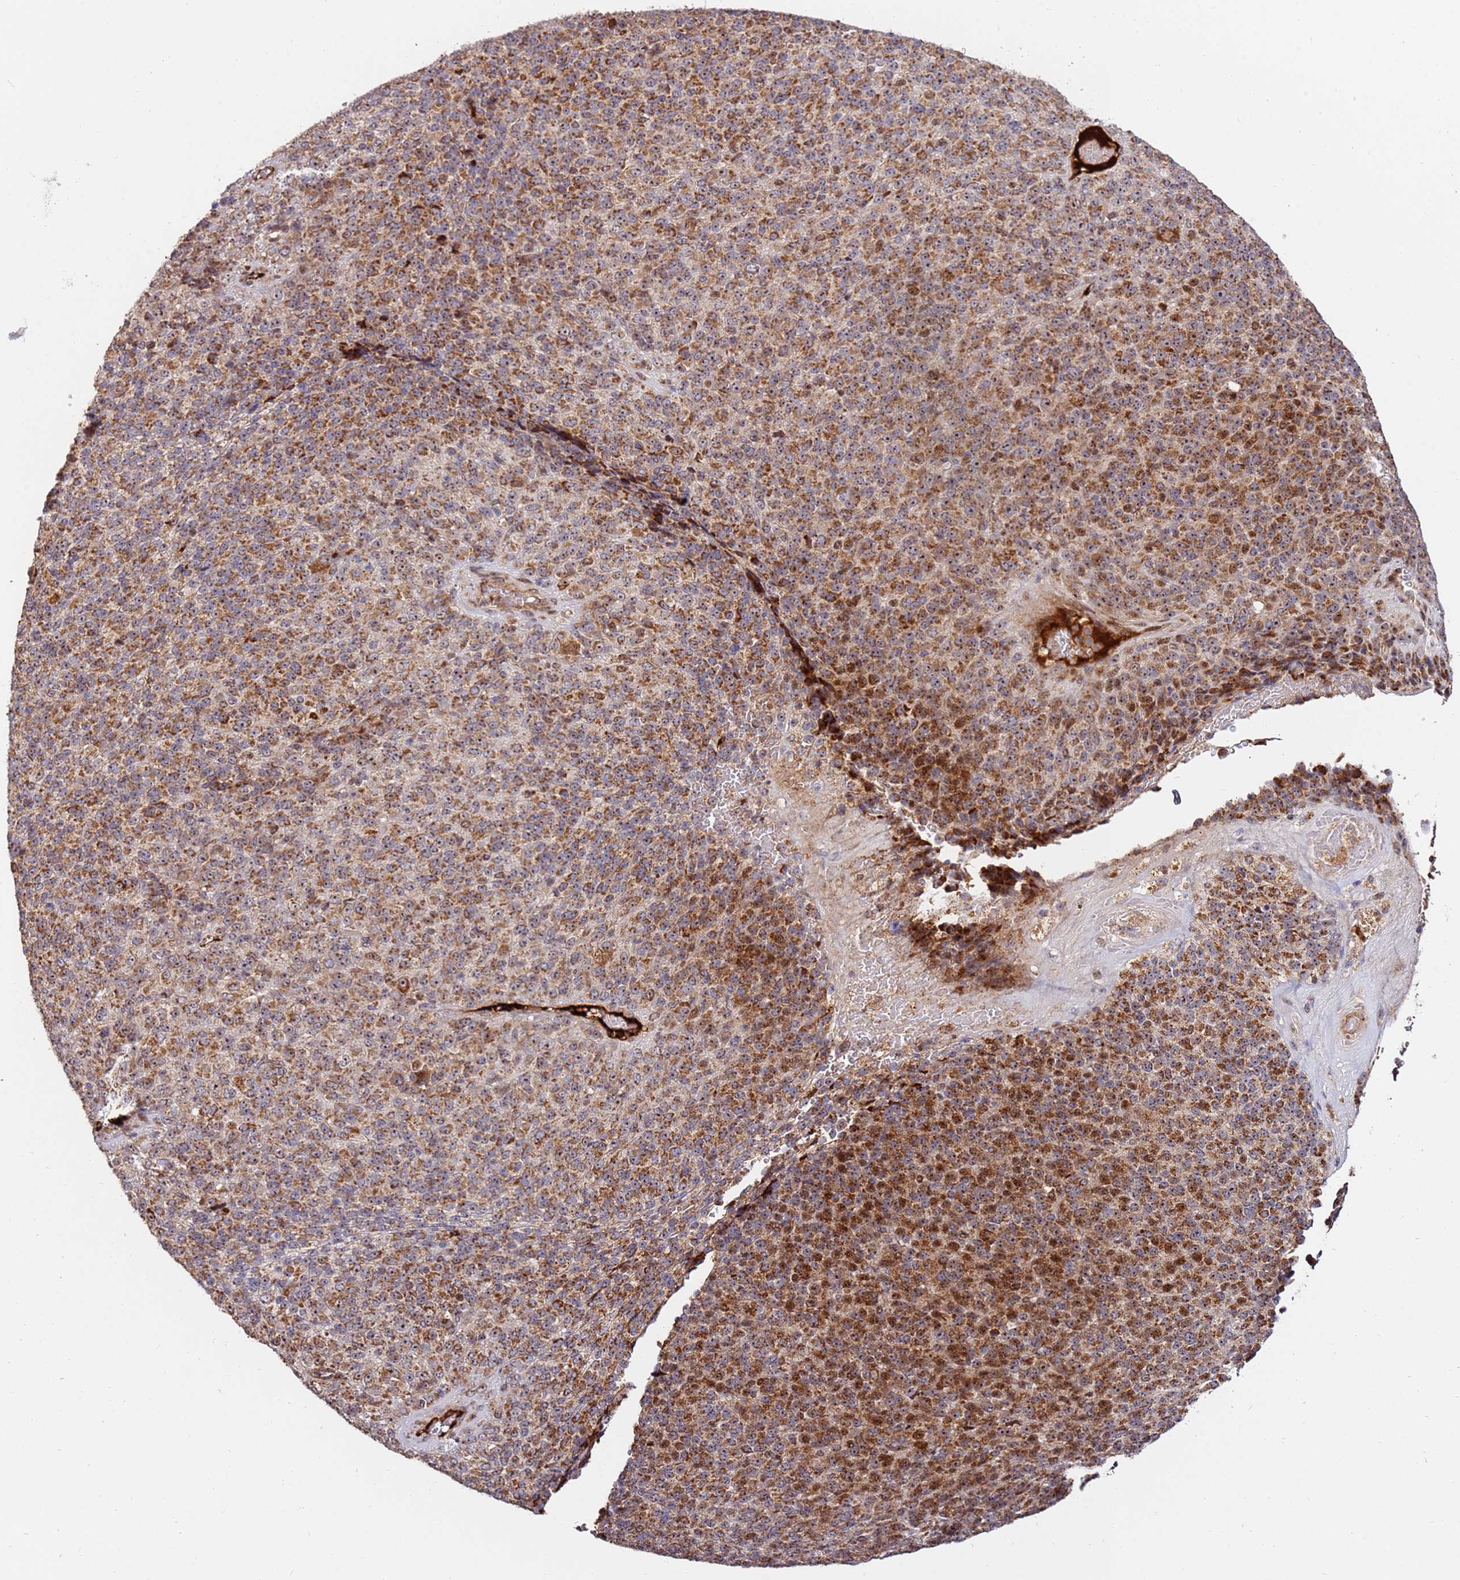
{"staining": {"intensity": "moderate", "quantity": ">75%", "location": "cytoplasmic/membranous,nuclear"}, "tissue": "melanoma", "cell_type": "Tumor cells", "image_type": "cancer", "snomed": [{"axis": "morphology", "description": "Malignant melanoma, Metastatic site"}, {"axis": "topography", "description": "Brain"}], "caption": "Immunohistochemical staining of human melanoma demonstrates medium levels of moderate cytoplasmic/membranous and nuclear protein positivity in about >75% of tumor cells.", "gene": "KIF25", "patient": {"sex": "female", "age": 56}}